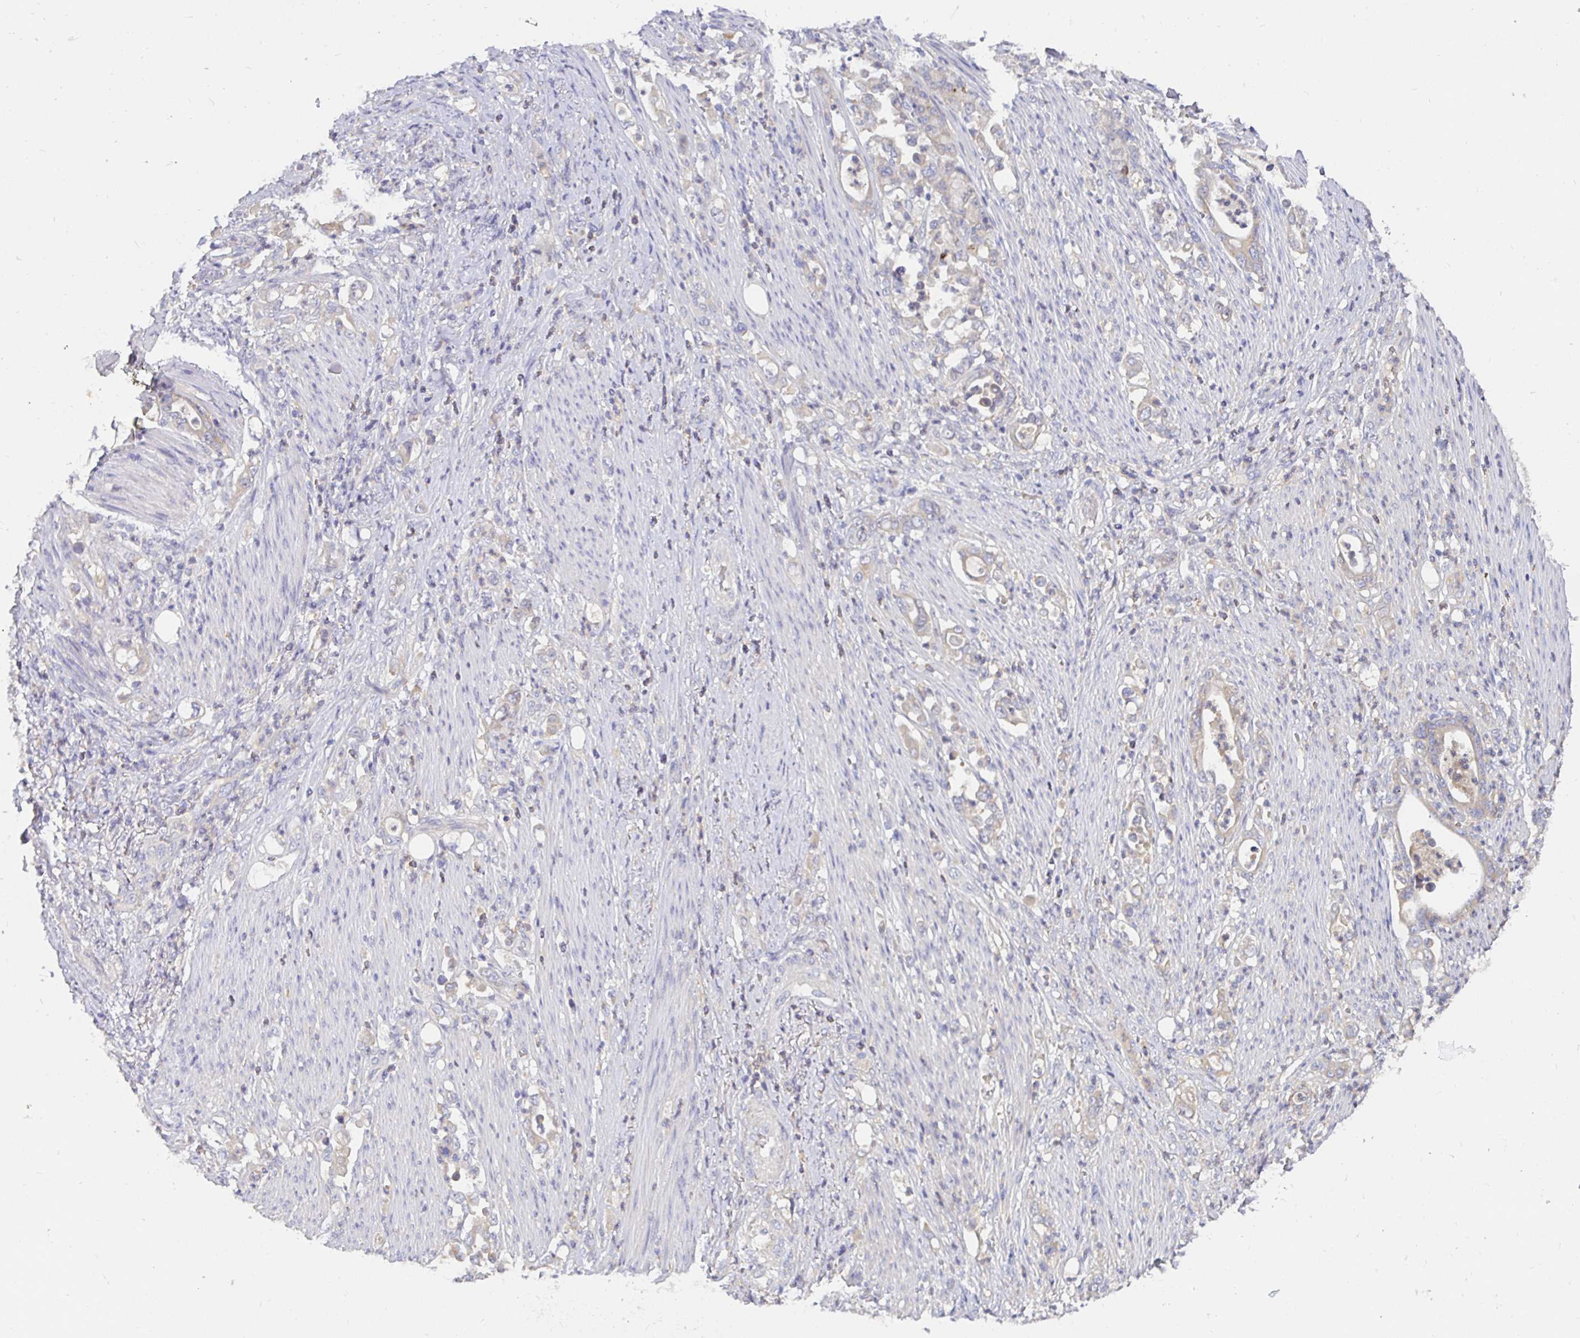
{"staining": {"intensity": "negative", "quantity": "none", "location": "none"}, "tissue": "stomach cancer", "cell_type": "Tumor cells", "image_type": "cancer", "snomed": [{"axis": "morphology", "description": "Normal tissue, NOS"}, {"axis": "morphology", "description": "Adenocarcinoma, NOS"}, {"axis": "topography", "description": "Stomach"}], "caption": "This is a photomicrograph of immunohistochemistry (IHC) staining of stomach cancer, which shows no positivity in tumor cells.", "gene": "KIF21A", "patient": {"sex": "female", "age": 79}}